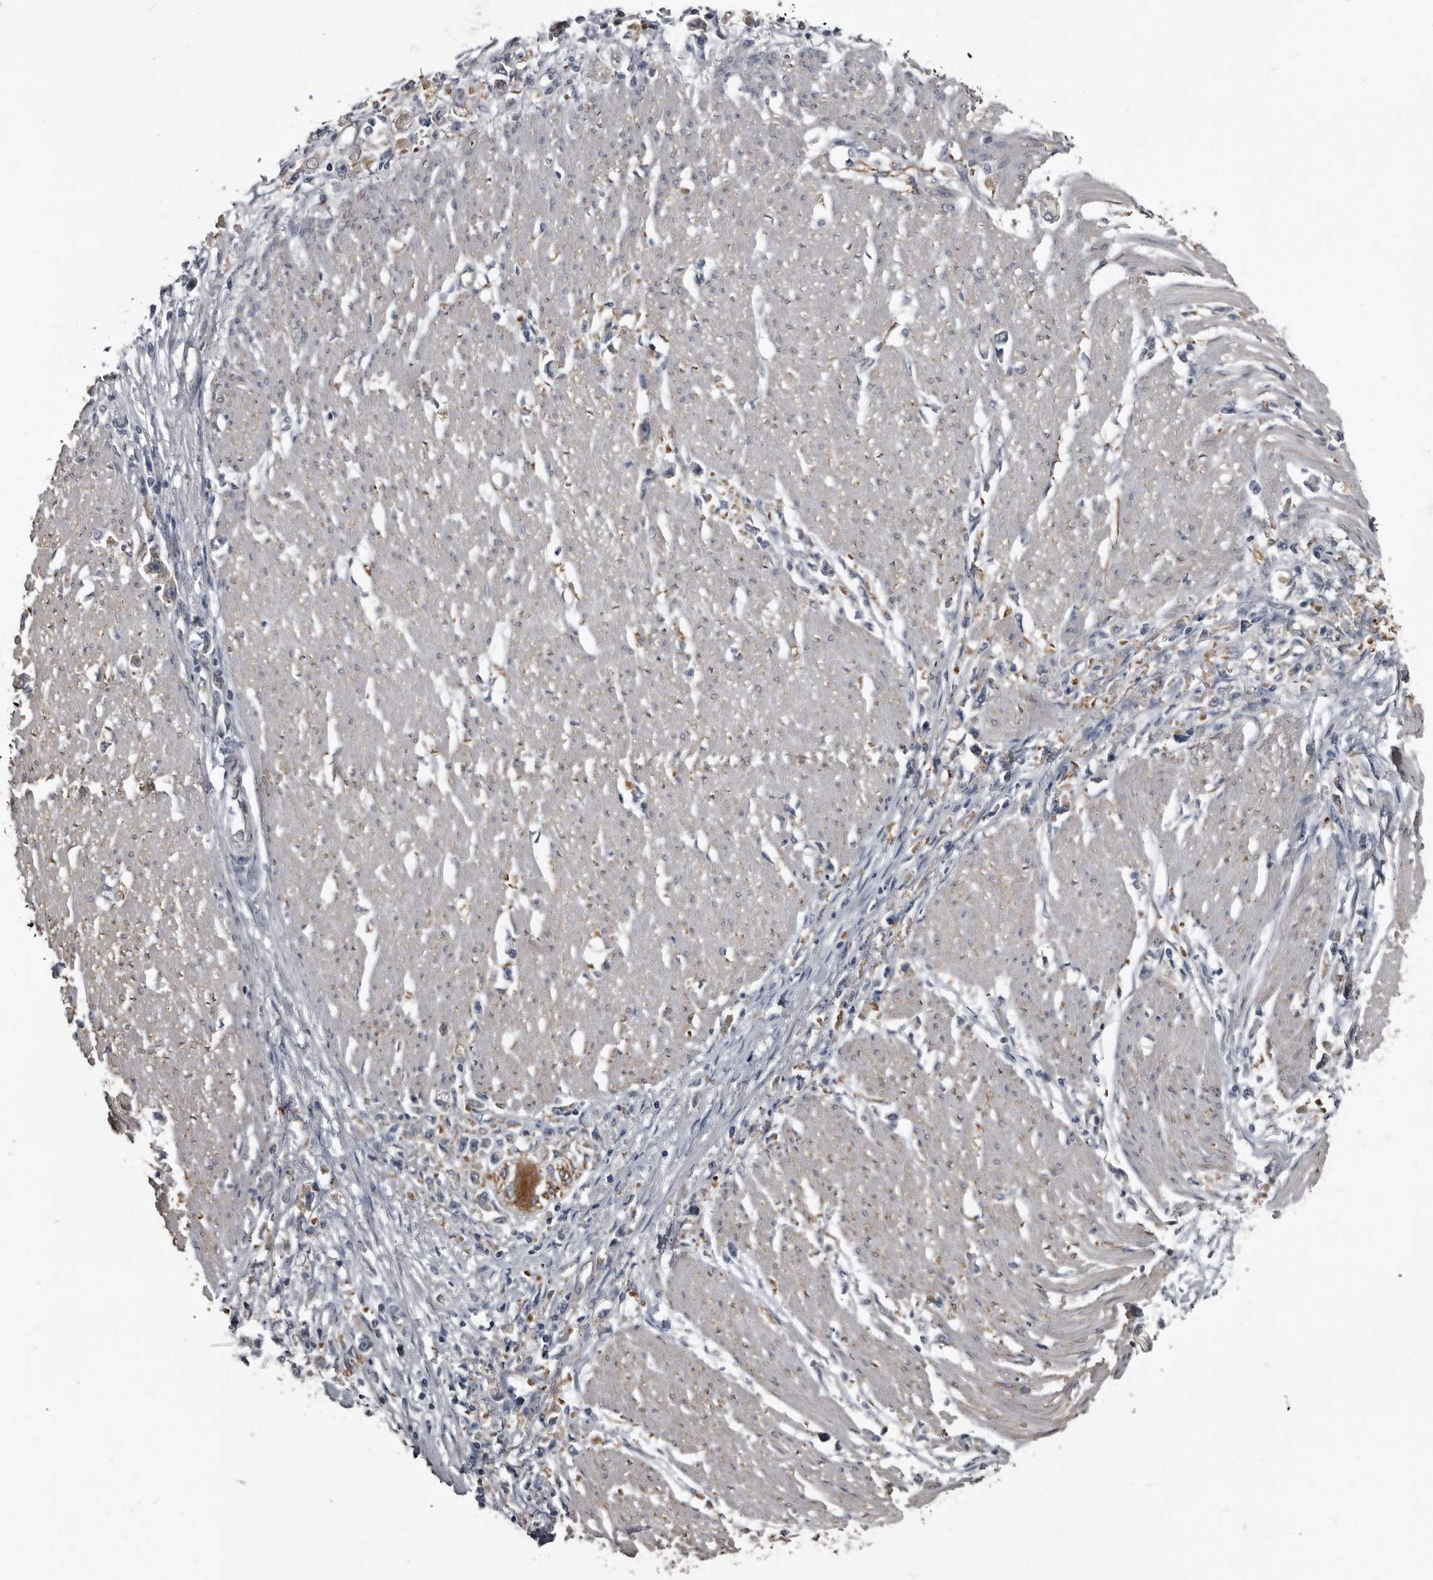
{"staining": {"intensity": "negative", "quantity": "none", "location": "none"}, "tissue": "stomach cancer", "cell_type": "Tumor cells", "image_type": "cancer", "snomed": [{"axis": "morphology", "description": "Adenocarcinoma, NOS"}, {"axis": "topography", "description": "Stomach"}], "caption": "IHC micrograph of stomach cancer (adenocarcinoma) stained for a protein (brown), which displays no expression in tumor cells.", "gene": "TPD52L1", "patient": {"sex": "female", "age": 59}}